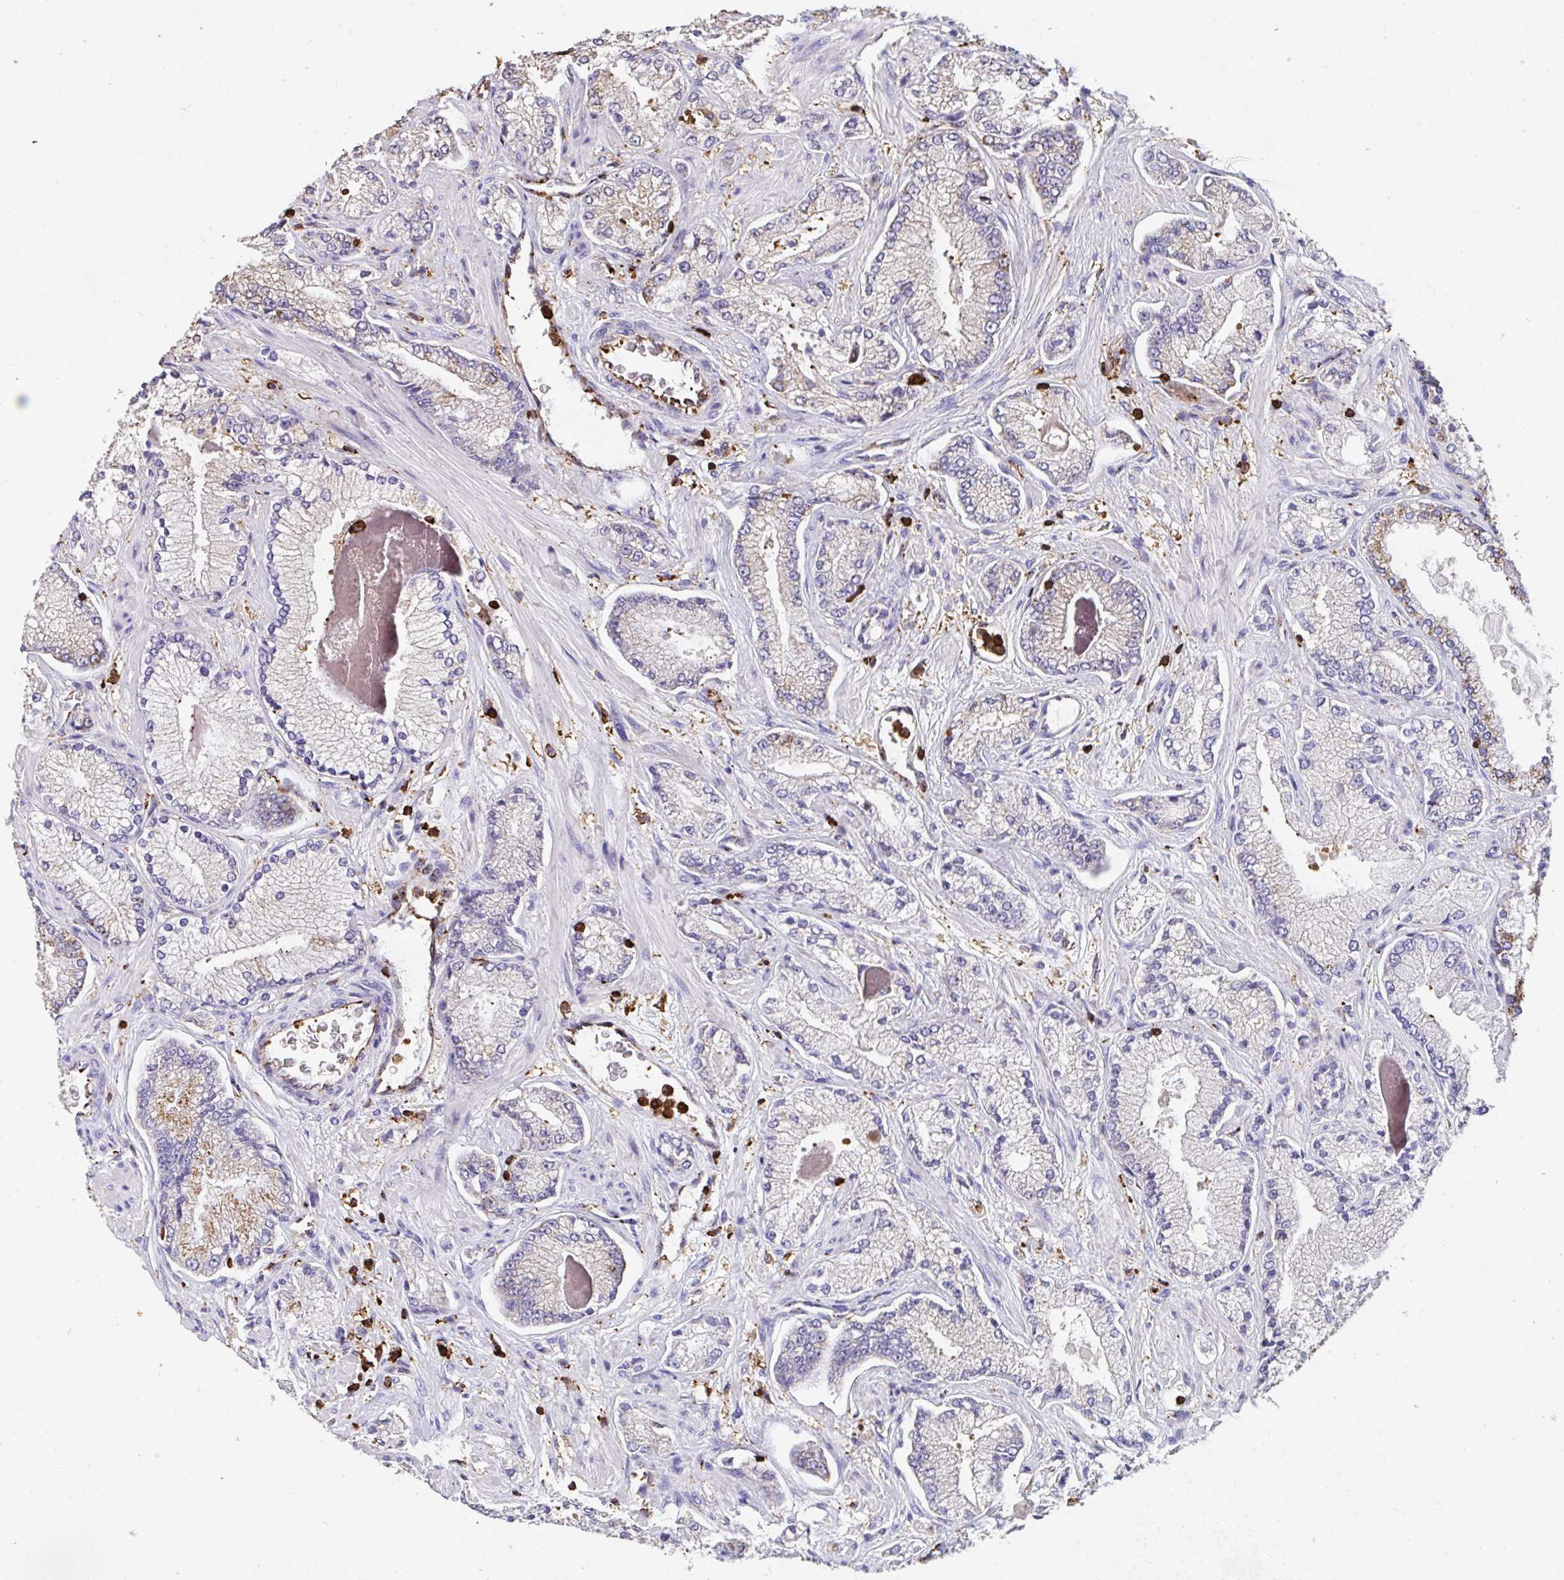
{"staining": {"intensity": "weak", "quantity": "<25%", "location": "cytoplasmic/membranous"}, "tissue": "prostate cancer", "cell_type": "Tumor cells", "image_type": "cancer", "snomed": [{"axis": "morphology", "description": "Normal tissue, NOS"}, {"axis": "morphology", "description": "Adenocarcinoma, High grade"}, {"axis": "topography", "description": "Prostate"}, {"axis": "topography", "description": "Peripheral nerve tissue"}], "caption": "There is no significant positivity in tumor cells of high-grade adenocarcinoma (prostate).", "gene": "CFL1", "patient": {"sex": "male", "age": 68}}